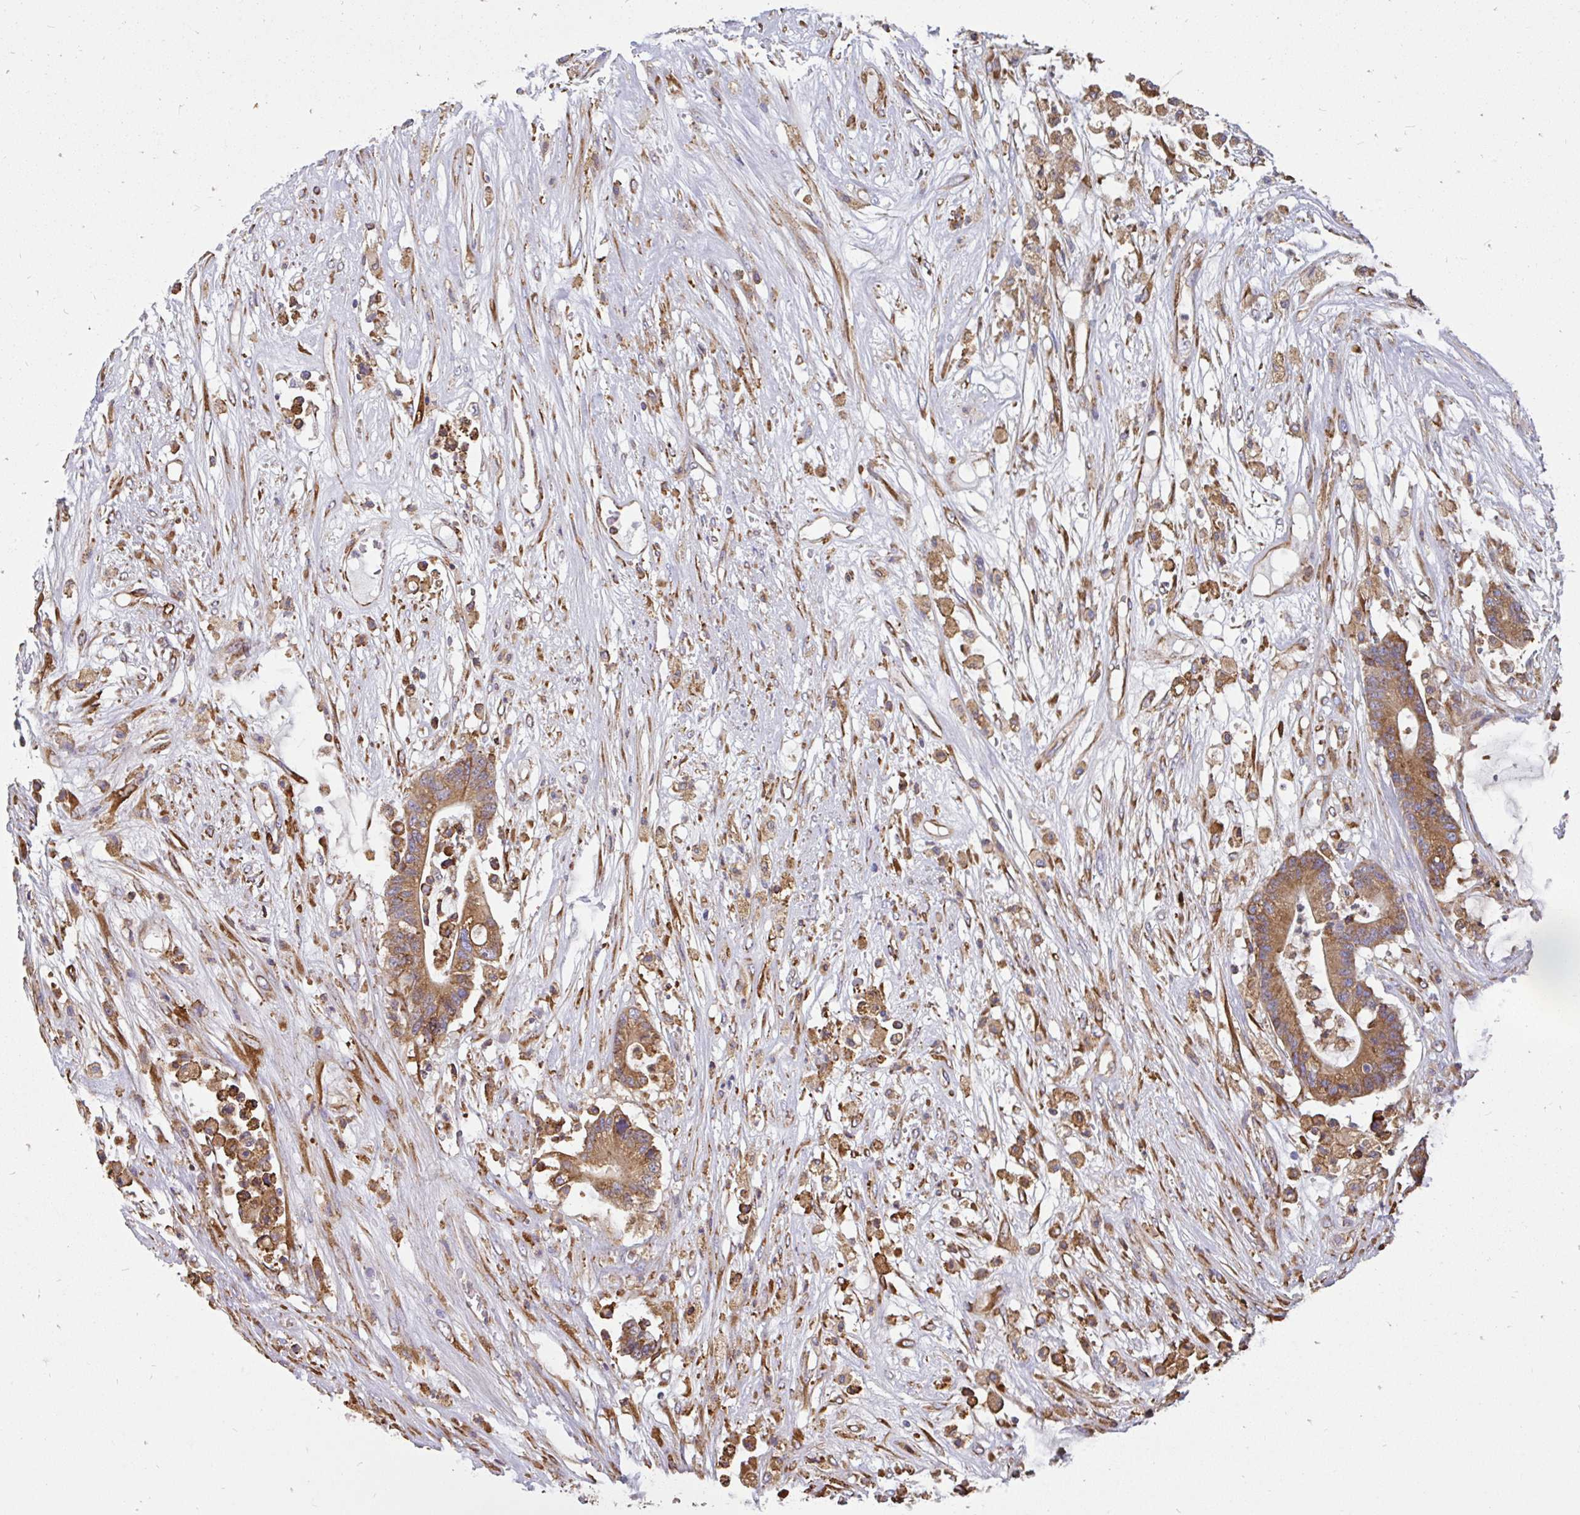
{"staining": {"intensity": "moderate", "quantity": ">75%", "location": "cytoplasmic/membranous"}, "tissue": "colorectal cancer", "cell_type": "Tumor cells", "image_type": "cancer", "snomed": [{"axis": "morphology", "description": "Adenocarcinoma, NOS"}, {"axis": "topography", "description": "Colon"}], "caption": "Colorectal adenocarcinoma stained with DAB (3,3'-diaminobenzidine) IHC demonstrates medium levels of moderate cytoplasmic/membranous positivity in about >75% of tumor cells.", "gene": "EML5", "patient": {"sex": "female", "age": 84}}